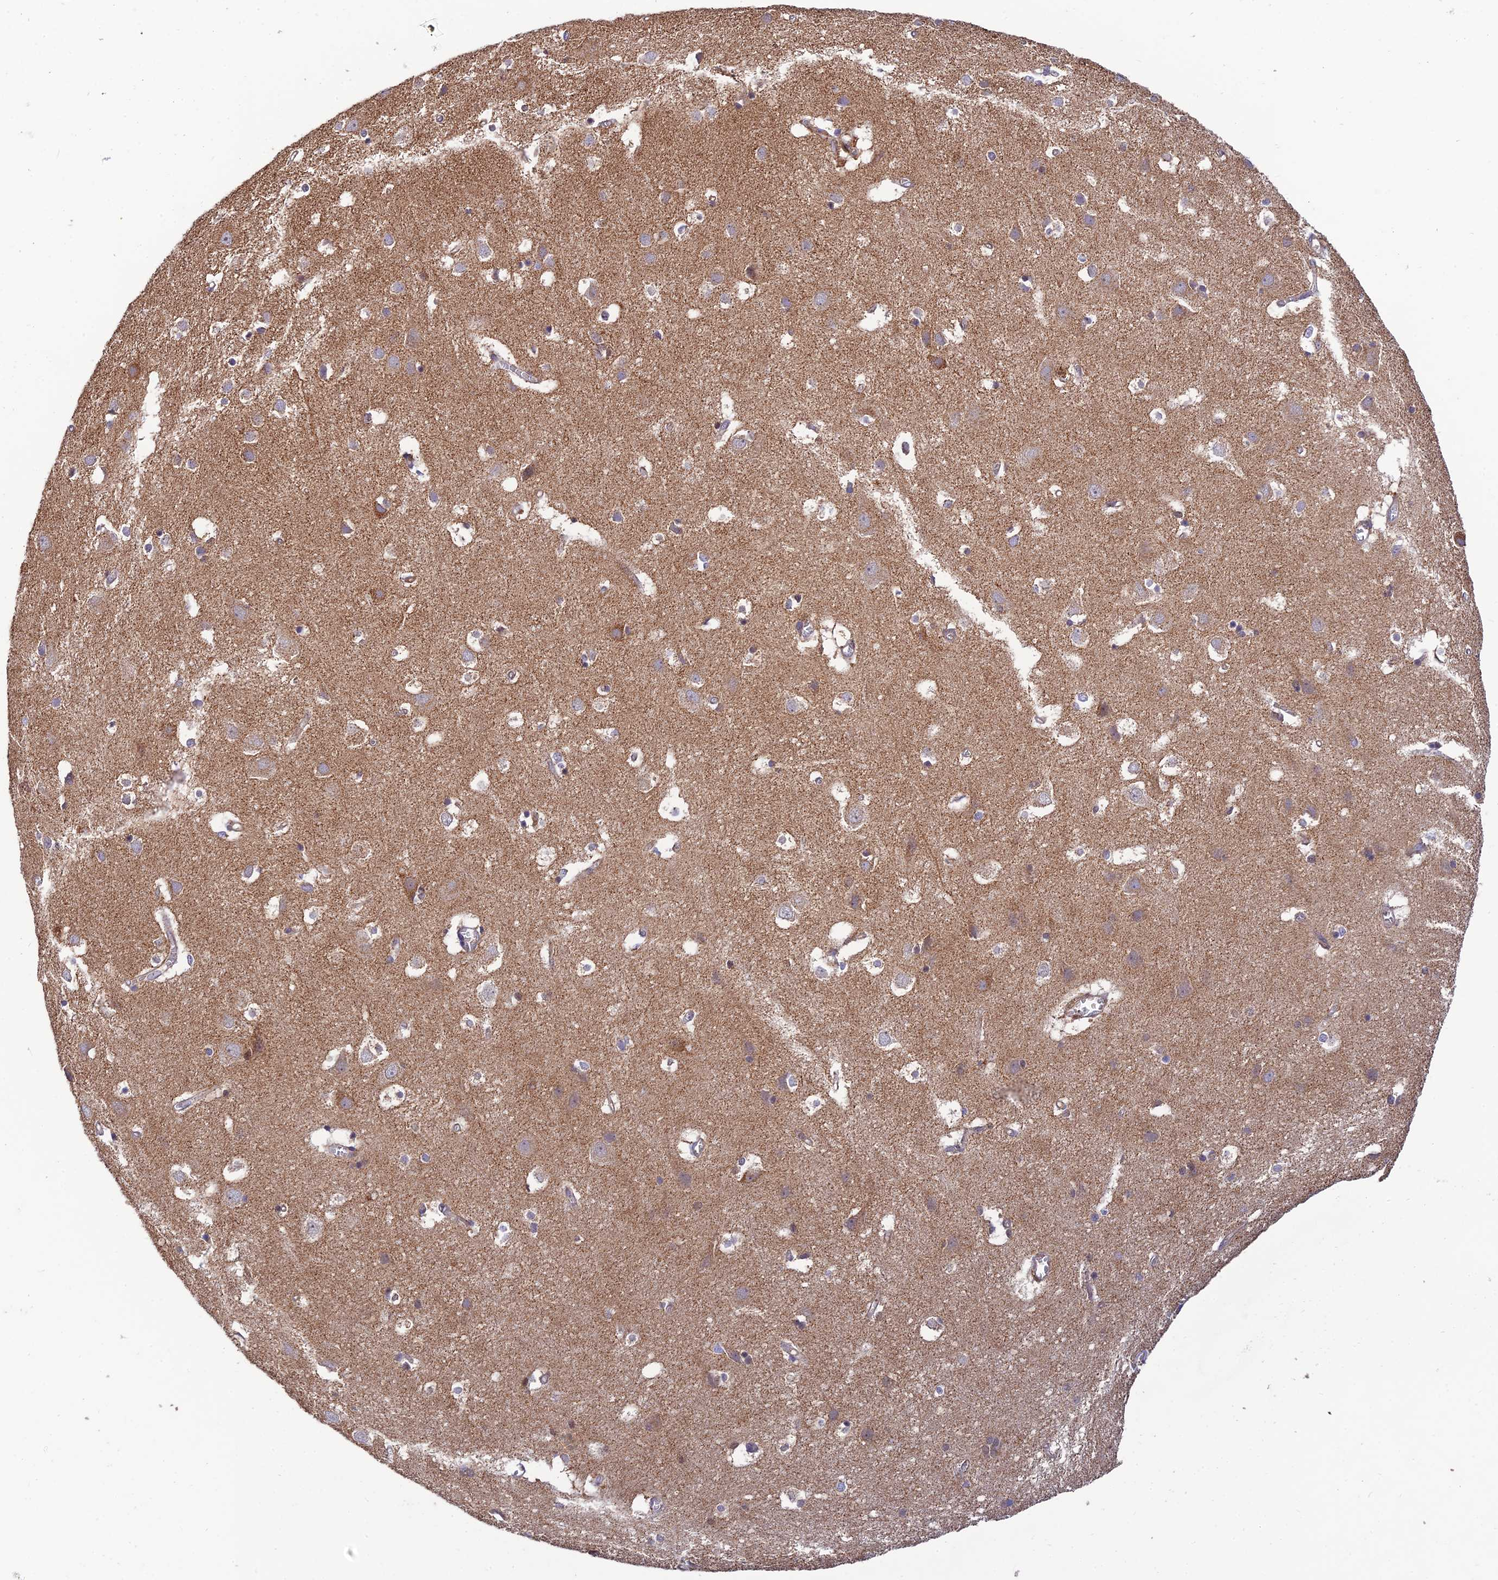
{"staining": {"intensity": "weak", "quantity": "25%-75%", "location": "cytoplasmic/membranous"}, "tissue": "cerebral cortex", "cell_type": "Endothelial cells", "image_type": "normal", "snomed": [{"axis": "morphology", "description": "Normal tissue, NOS"}, {"axis": "topography", "description": "Cerebral cortex"}], "caption": "The immunohistochemical stain labels weak cytoplasmic/membranous positivity in endothelial cells of unremarkable cerebral cortex.", "gene": "PODNL1", "patient": {"sex": "male", "age": 54}}